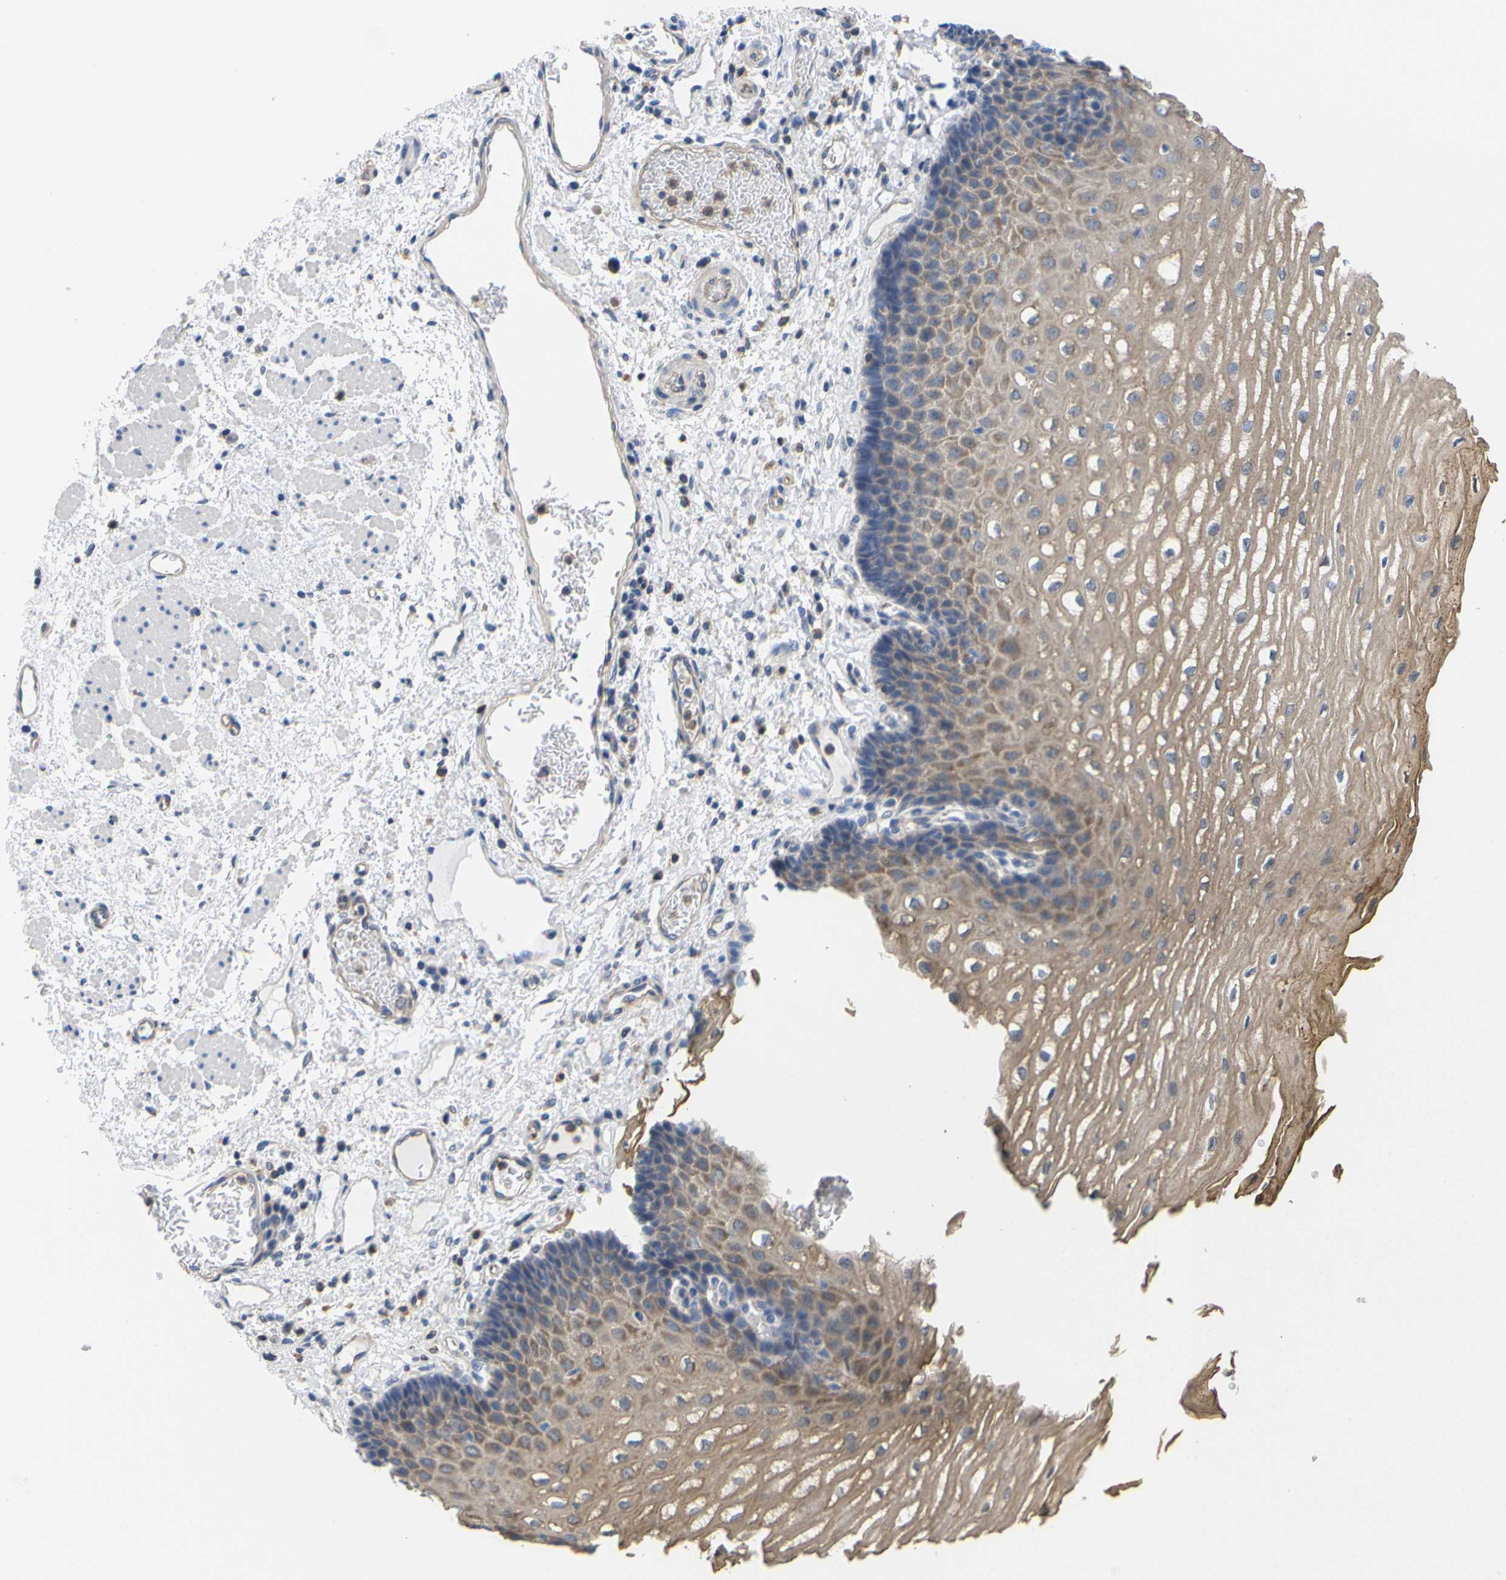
{"staining": {"intensity": "moderate", "quantity": ">75%", "location": "cytoplasmic/membranous"}, "tissue": "esophagus", "cell_type": "Squamous epithelial cells", "image_type": "normal", "snomed": [{"axis": "morphology", "description": "Normal tissue, NOS"}, {"axis": "topography", "description": "Esophagus"}], "caption": "Brown immunohistochemical staining in normal esophagus displays moderate cytoplasmic/membranous positivity in about >75% of squamous epithelial cells.", "gene": "USH1C", "patient": {"sex": "male", "age": 54}}